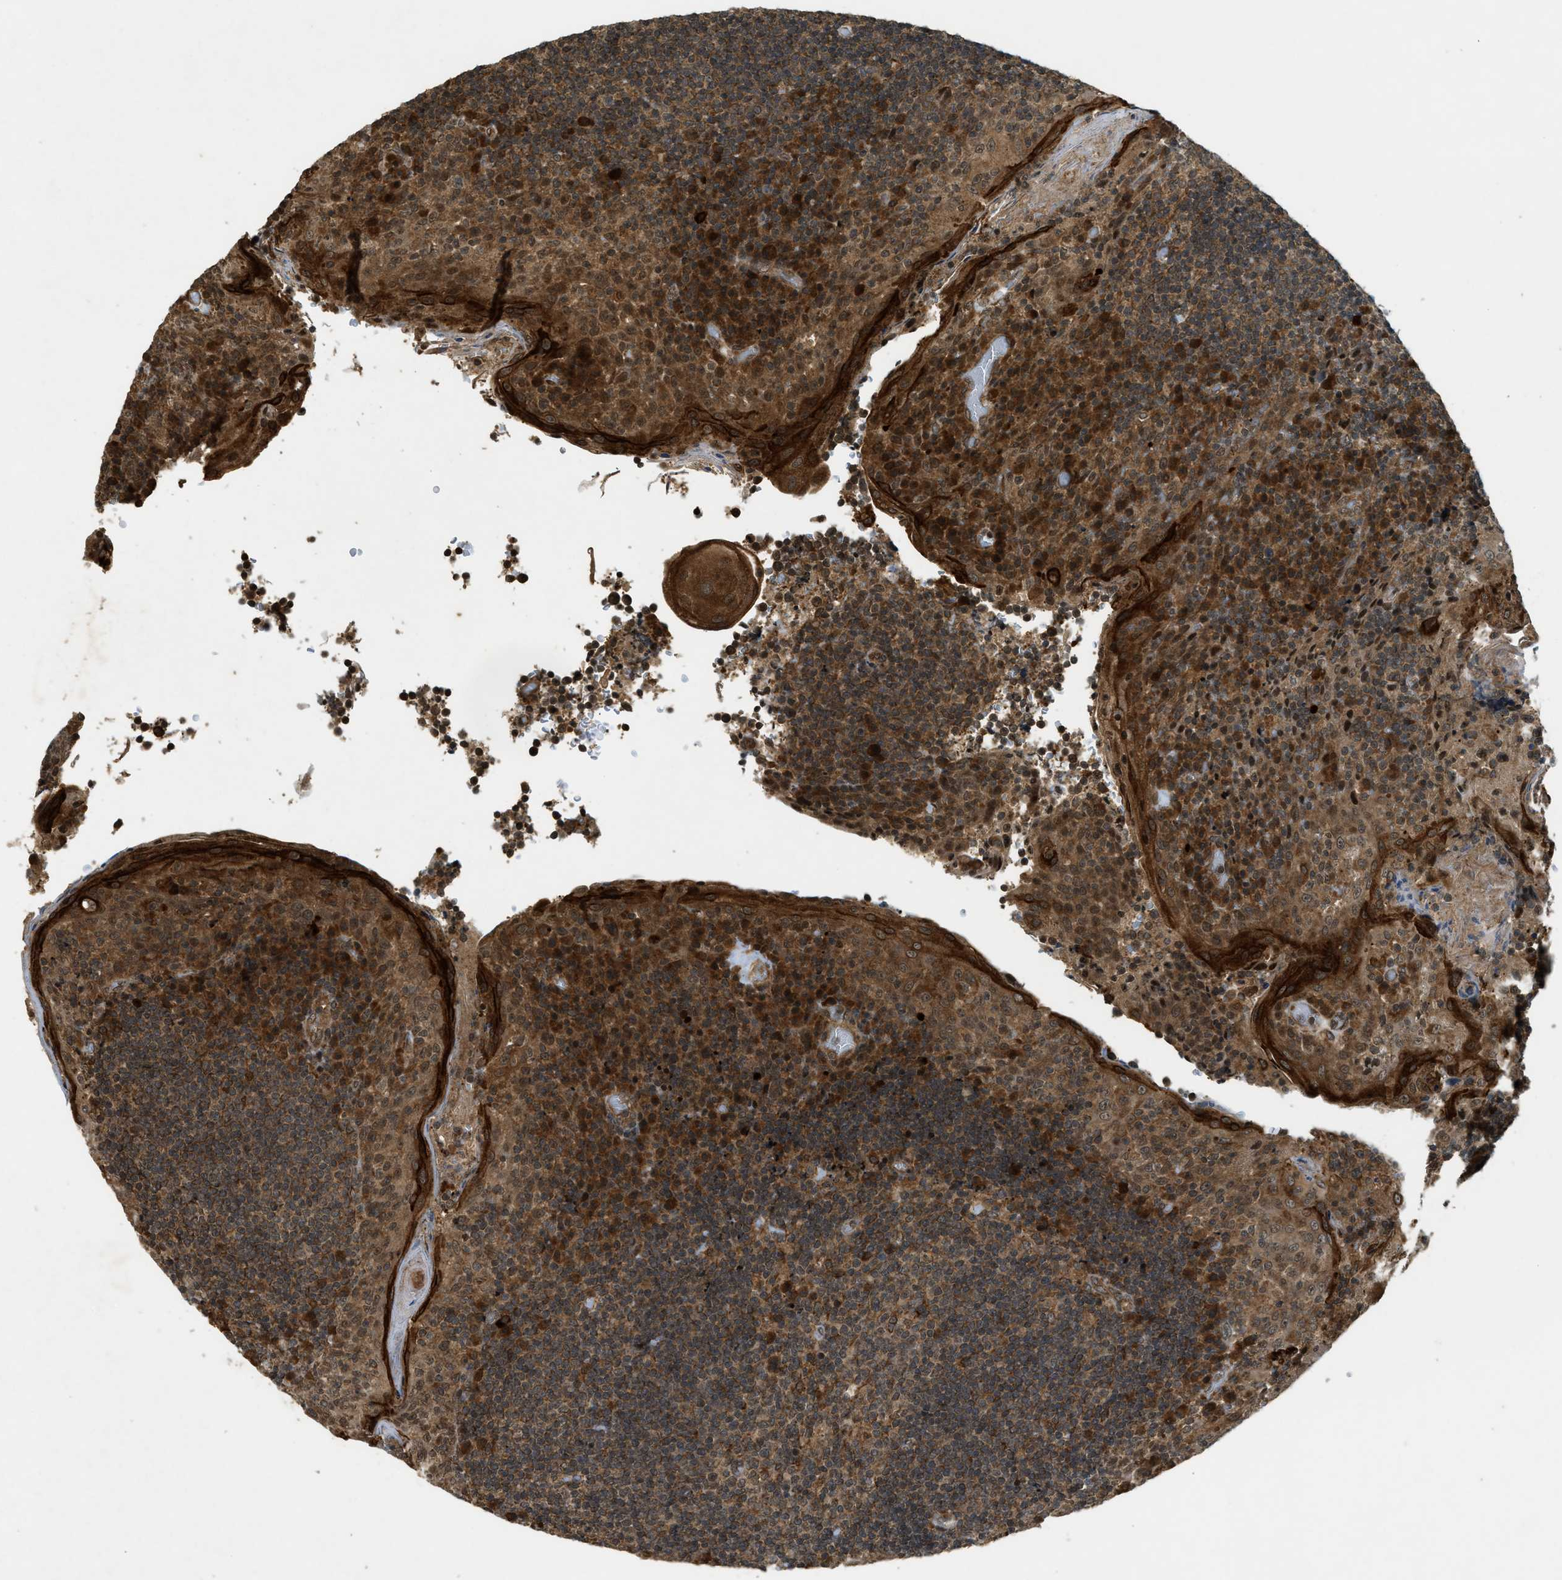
{"staining": {"intensity": "moderate", "quantity": ">75%", "location": "cytoplasmic/membranous"}, "tissue": "tonsil", "cell_type": "Germinal center cells", "image_type": "normal", "snomed": [{"axis": "morphology", "description": "Normal tissue, NOS"}, {"axis": "topography", "description": "Tonsil"}], "caption": "Protein staining displays moderate cytoplasmic/membranous expression in approximately >75% of germinal center cells in unremarkable tonsil.", "gene": "EIF2AK3", "patient": {"sex": "male", "age": 17}}